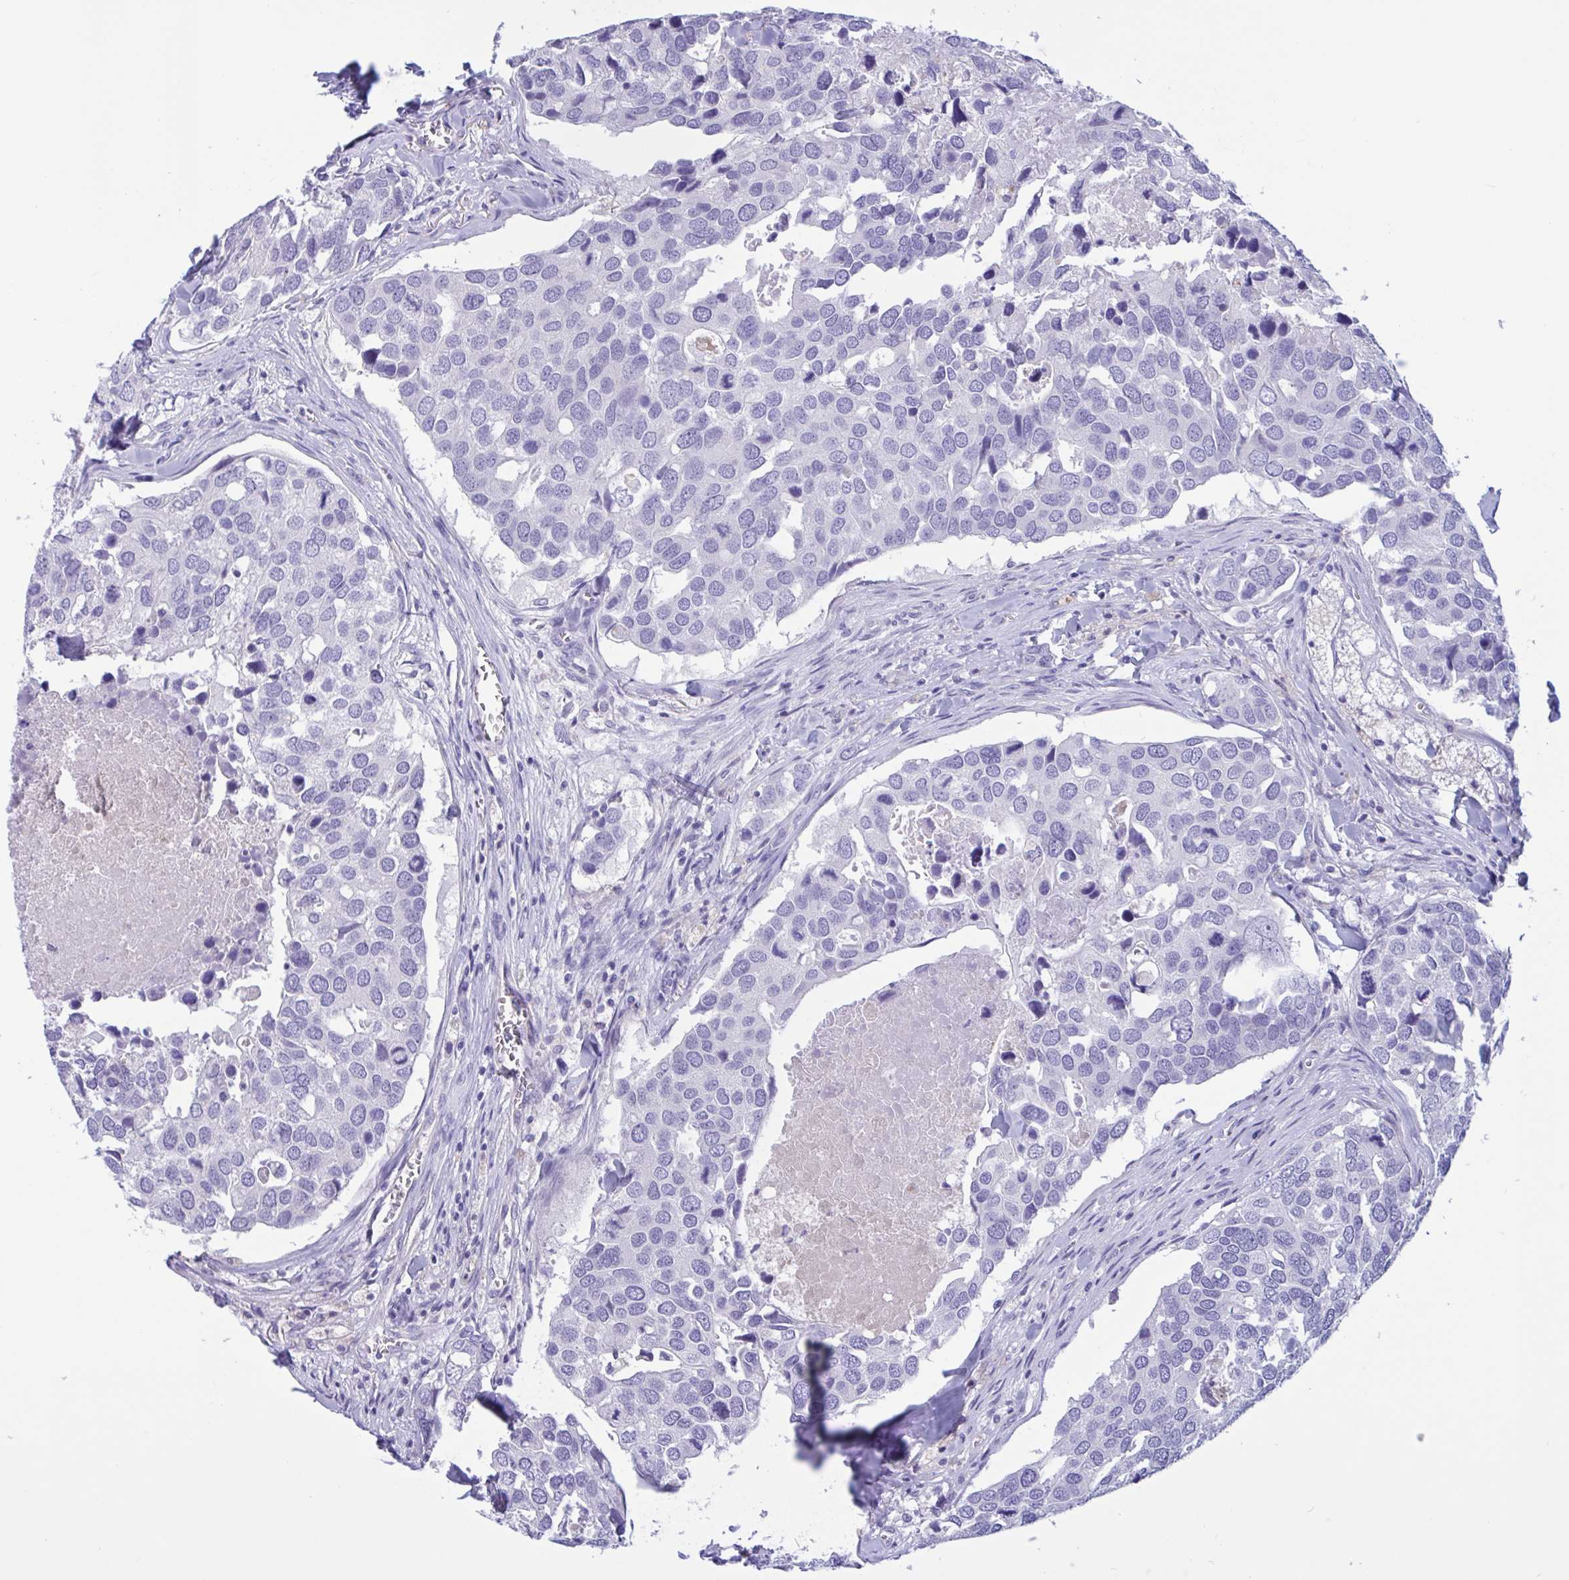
{"staining": {"intensity": "negative", "quantity": "none", "location": "none"}, "tissue": "breast cancer", "cell_type": "Tumor cells", "image_type": "cancer", "snomed": [{"axis": "morphology", "description": "Duct carcinoma"}, {"axis": "topography", "description": "Breast"}], "caption": "The photomicrograph reveals no significant positivity in tumor cells of breast cancer.", "gene": "RPL22L1", "patient": {"sex": "female", "age": 83}}